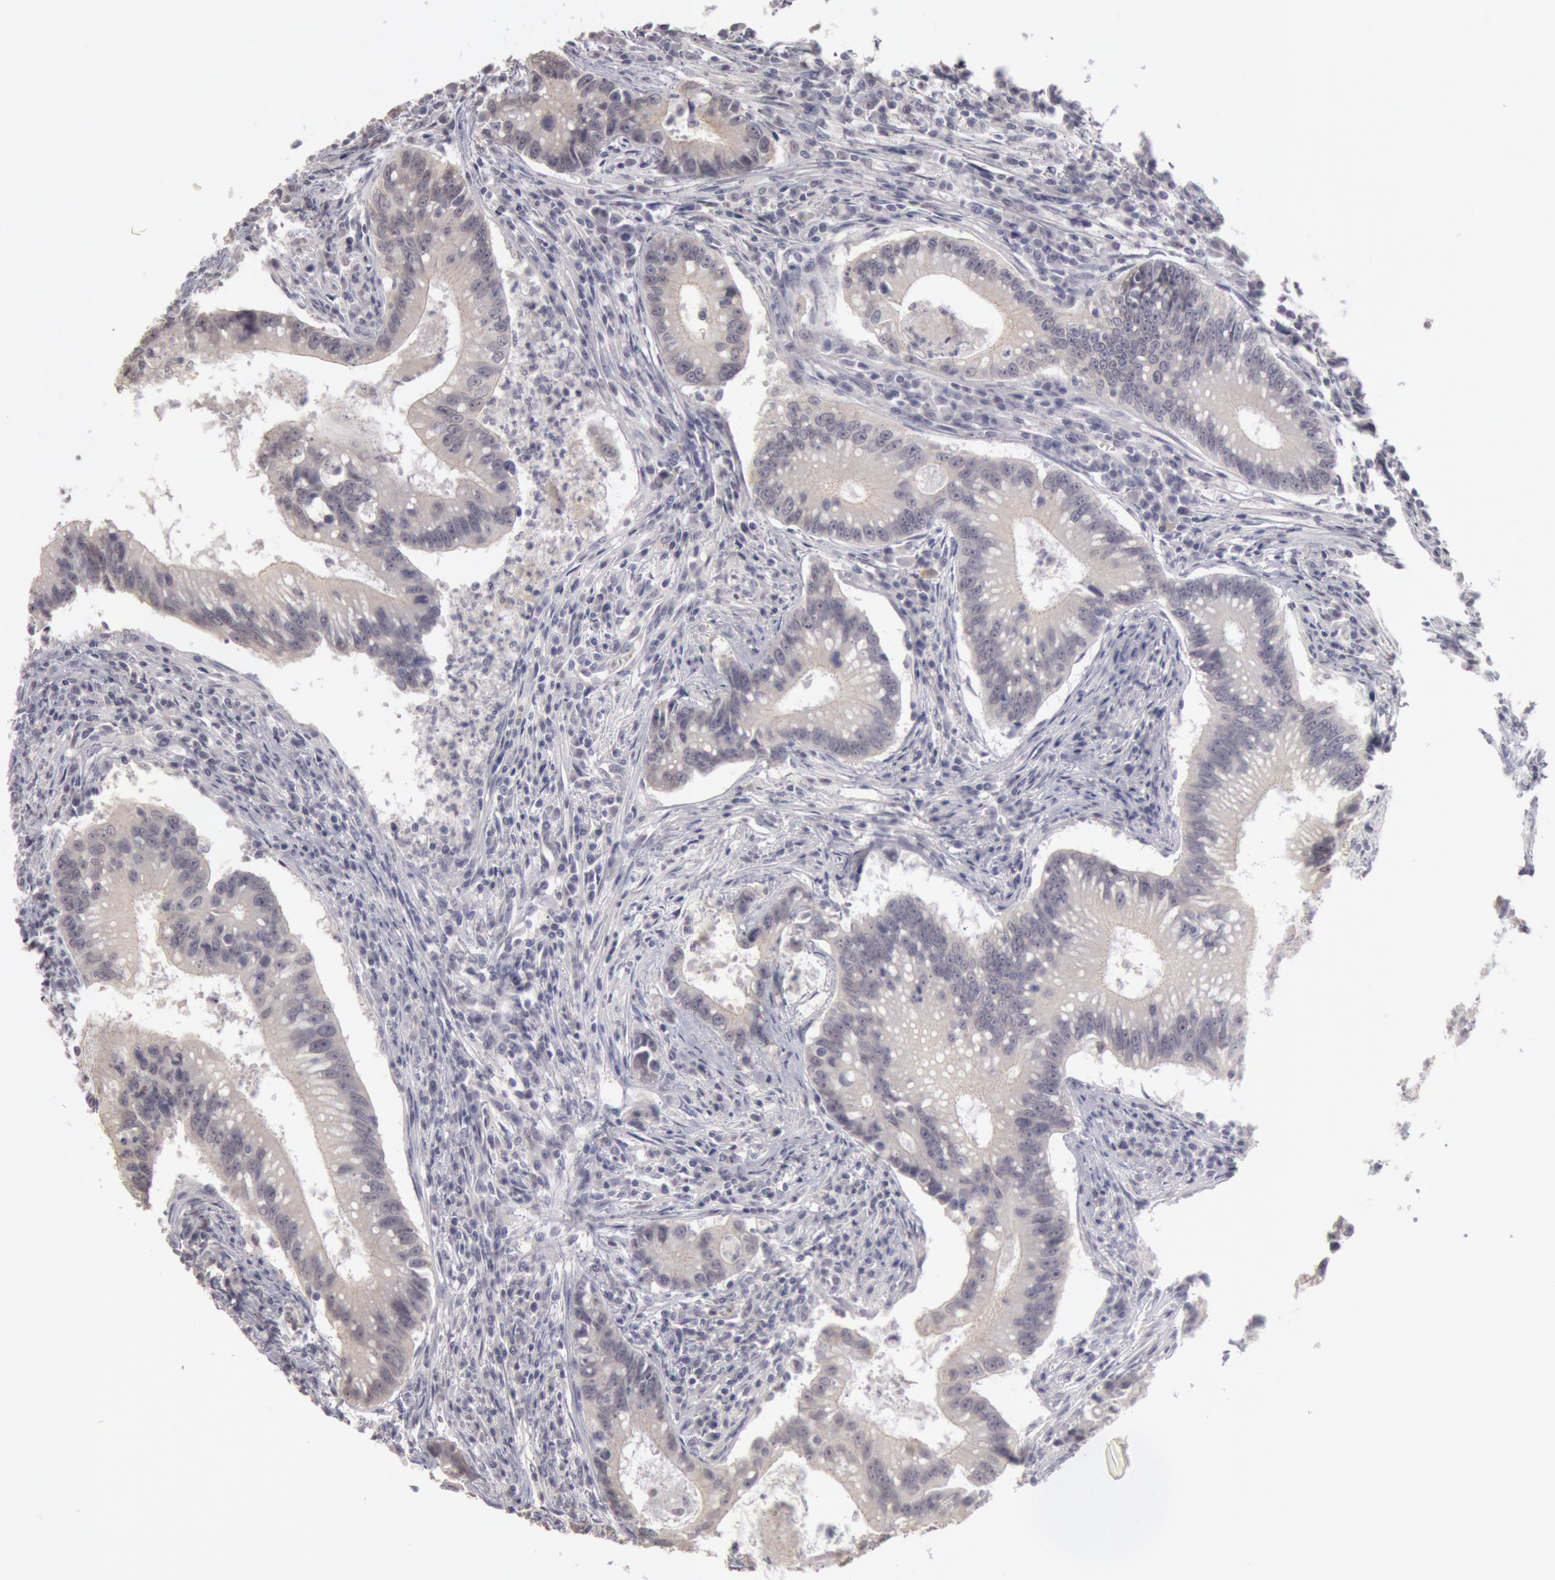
{"staining": {"intensity": "negative", "quantity": "none", "location": "none"}, "tissue": "colorectal cancer", "cell_type": "Tumor cells", "image_type": "cancer", "snomed": [{"axis": "morphology", "description": "Adenocarcinoma, NOS"}, {"axis": "topography", "description": "Rectum"}], "caption": "This micrograph is of colorectal adenocarcinoma stained with immunohistochemistry (IHC) to label a protein in brown with the nuclei are counter-stained blue. There is no positivity in tumor cells. The staining is performed using DAB (3,3'-diaminobenzidine) brown chromogen with nuclei counter-stained in using hematoxylin.", "gene": "RIMBP3C", "patient": {"sex": "female", "age": 81}}